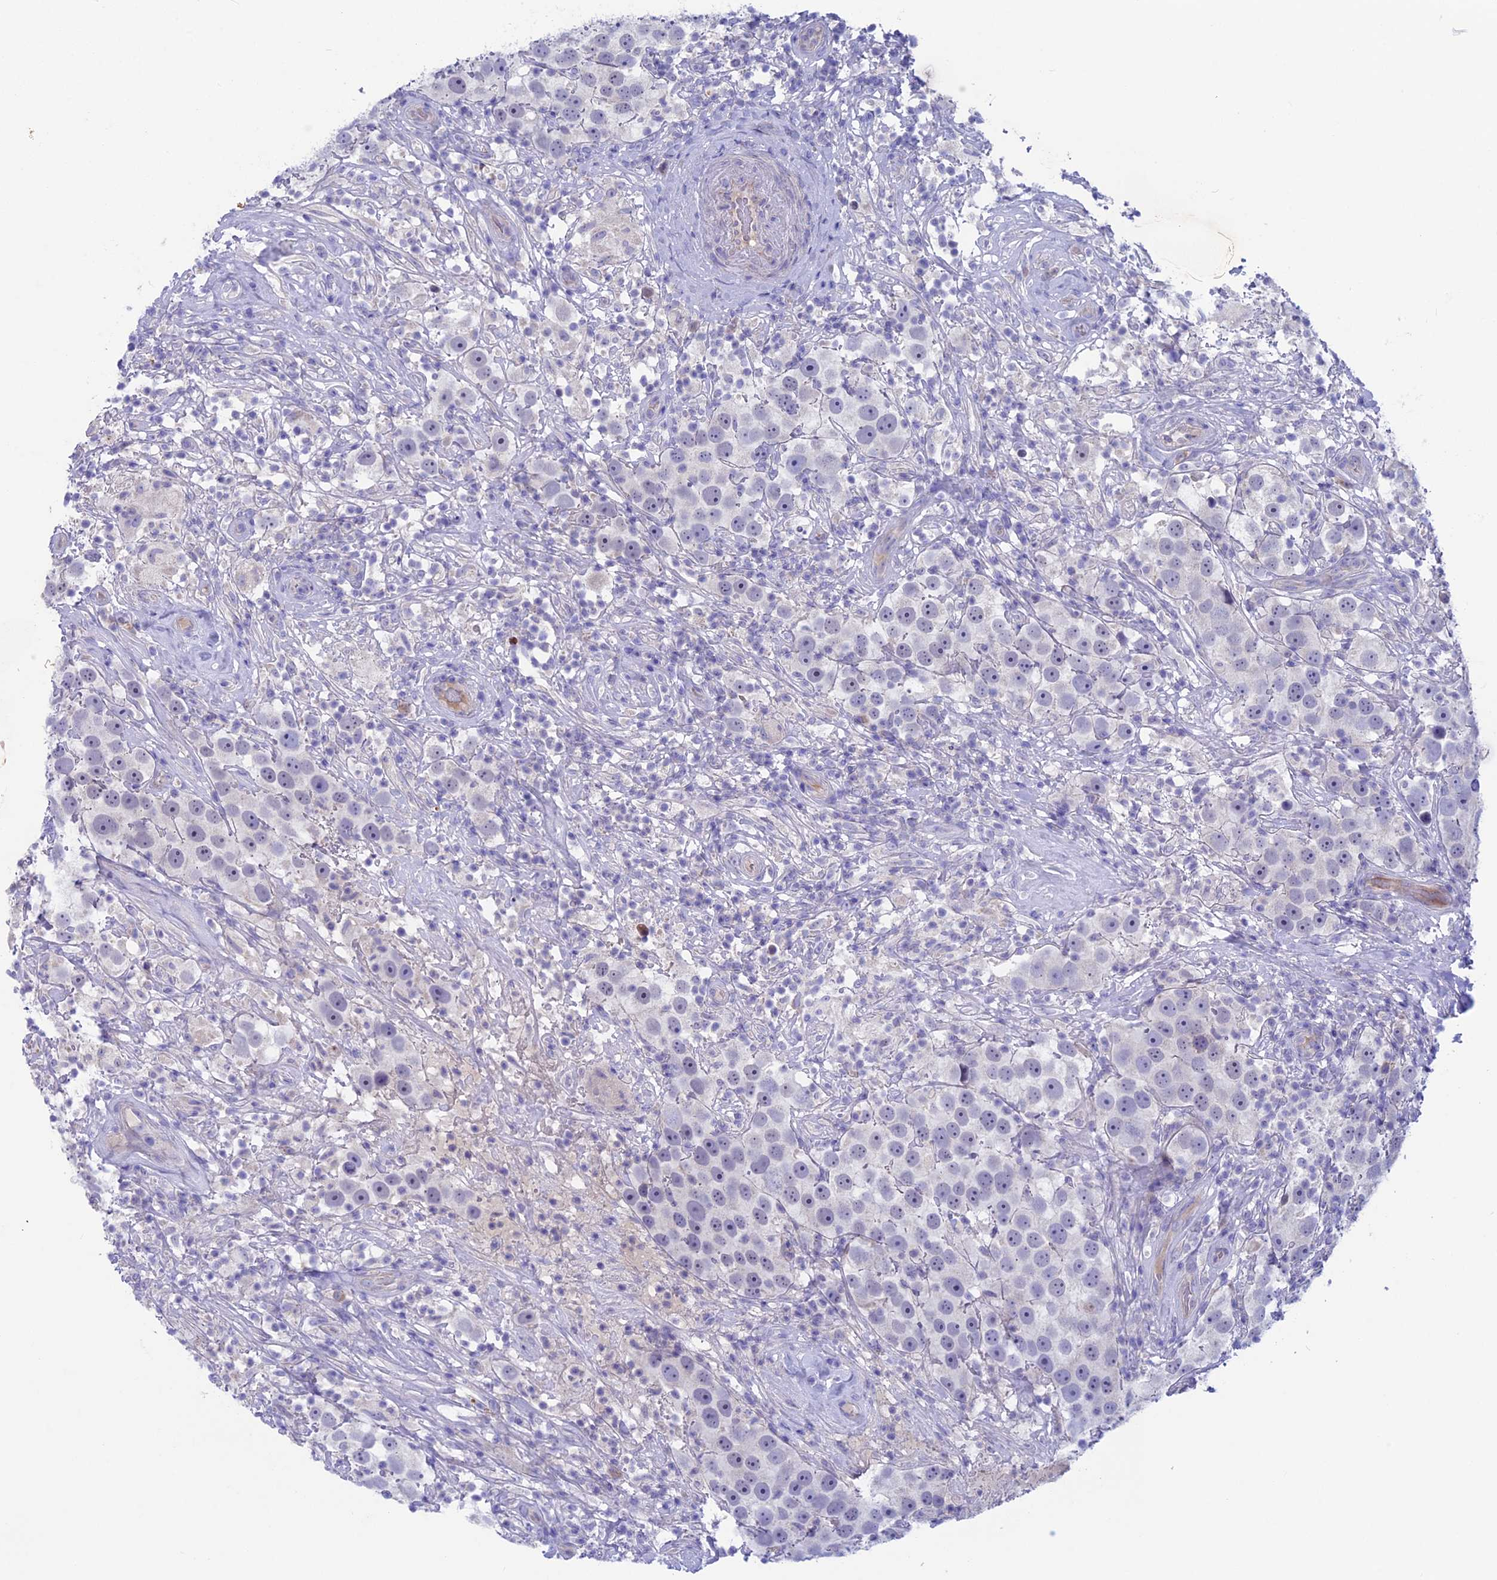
{"staining": {"intensity": "negative", "quantity": "none", "location": "none"}, "tissue": "testis cancer", "cell_type": "Tumor cells", "image_type": "cancer", "snomed": [{"axis": "morphology", "description": "Seminoma, NOS"}, {"axis": "topography", "description": "Testis"}], "caption": "Micrograph shows no significant protein positivity in tumor cells of testis cancer (seminoma). (DAB (3,3'-diaminobenzidine) immunohistochemistry with hematoxylin counter stain).", "gene": "SNTN", "patient": {"sex": "male", "age": 49}}